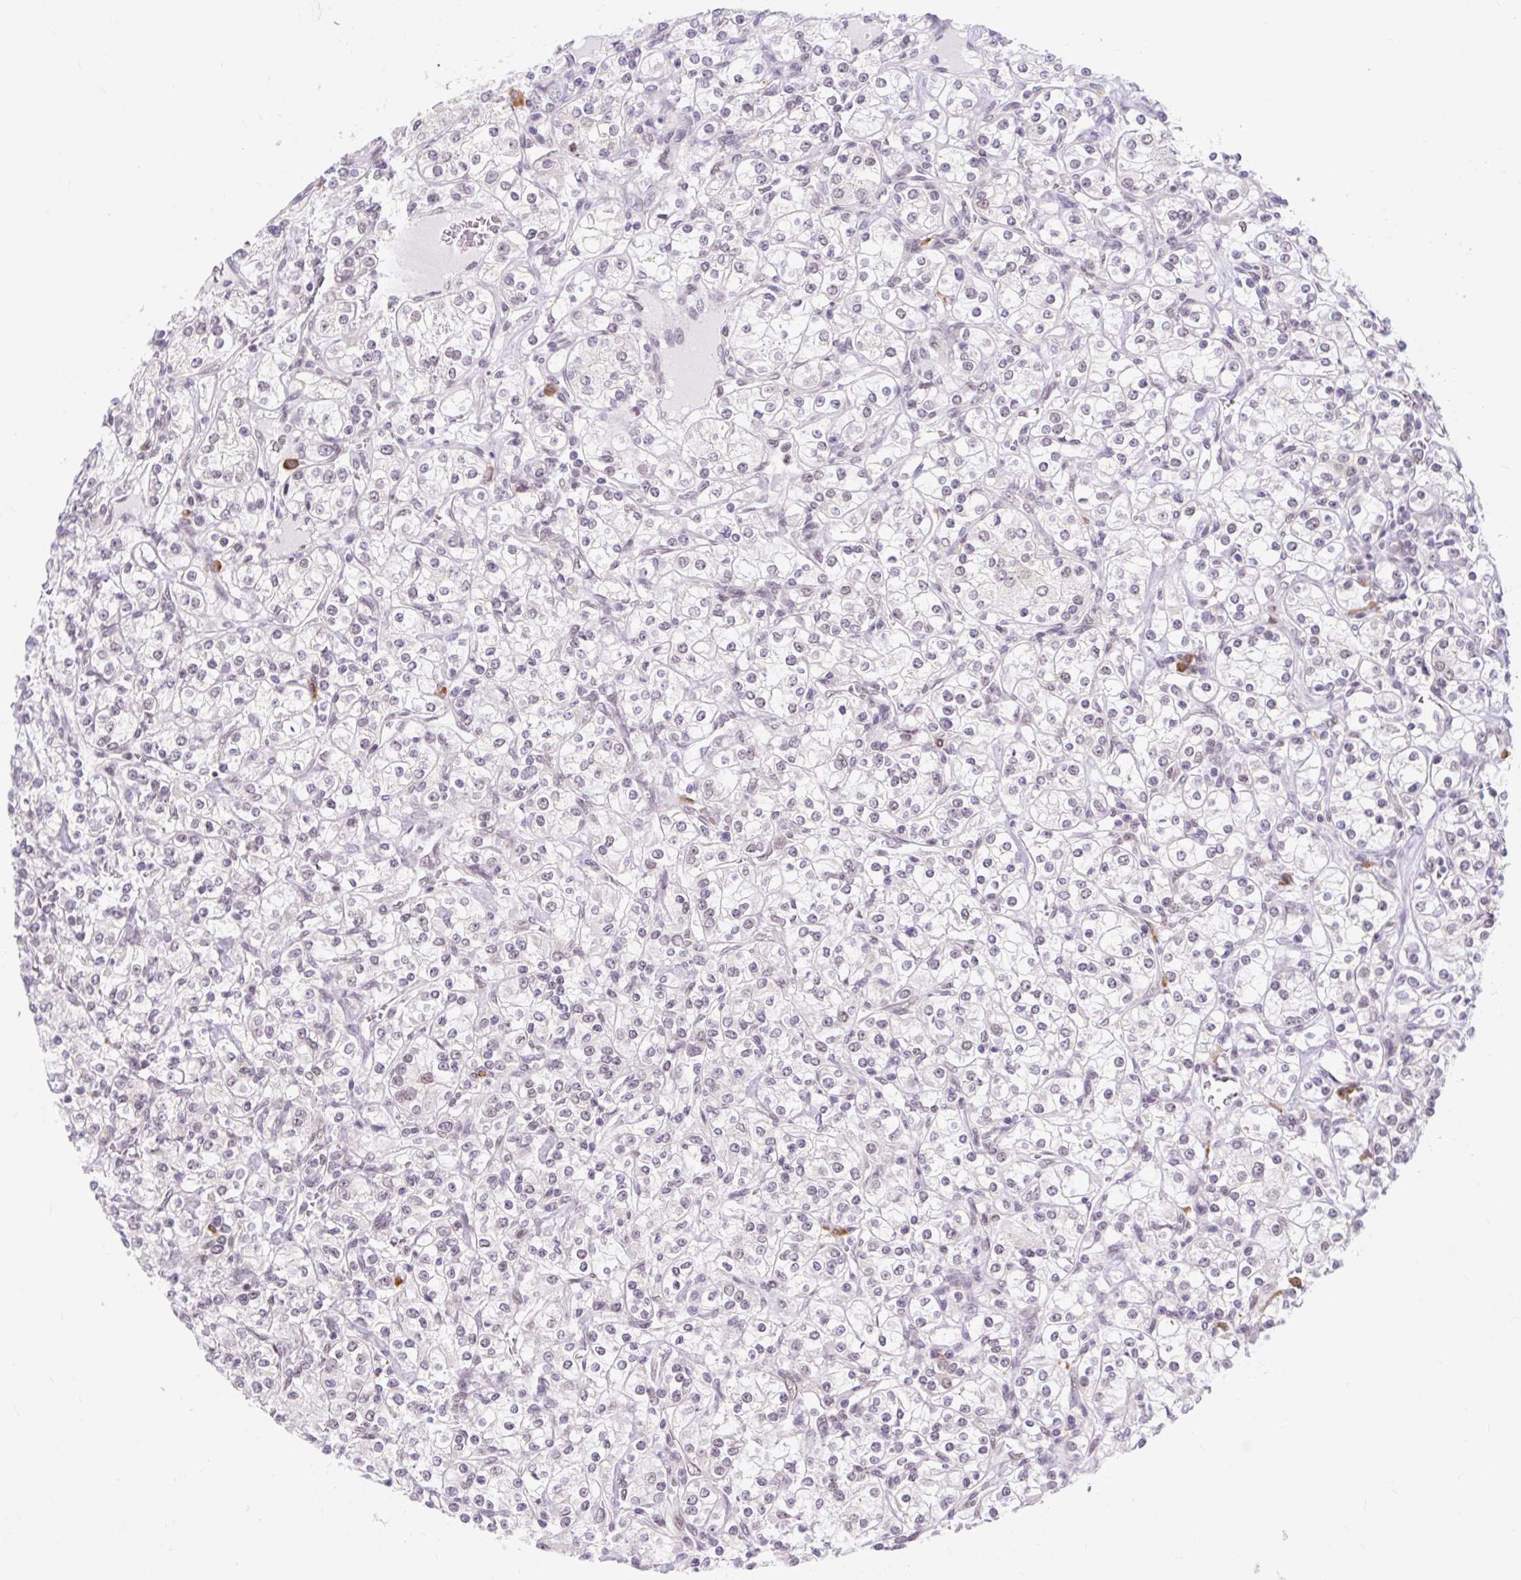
{"staining": {"intensity": "negative", "quantity": "none", "location": "none"}, "tissue": "renal cancer", "cell_type": "Tumor cells", "image_type": "cancer", "snomed": [{"axis": "morphology", "description": "Adenocarcinoma, NOS"}, {"axis": "topography", "description": "Kidney"}], "caption": "Renal cancer (adenocarcinoma) stained for a protein using immunohistochemistry (IHC) displays no positivity tumor cells.", "gene": "SRSF10", "patient": {"sex": "male", "age": 77}}